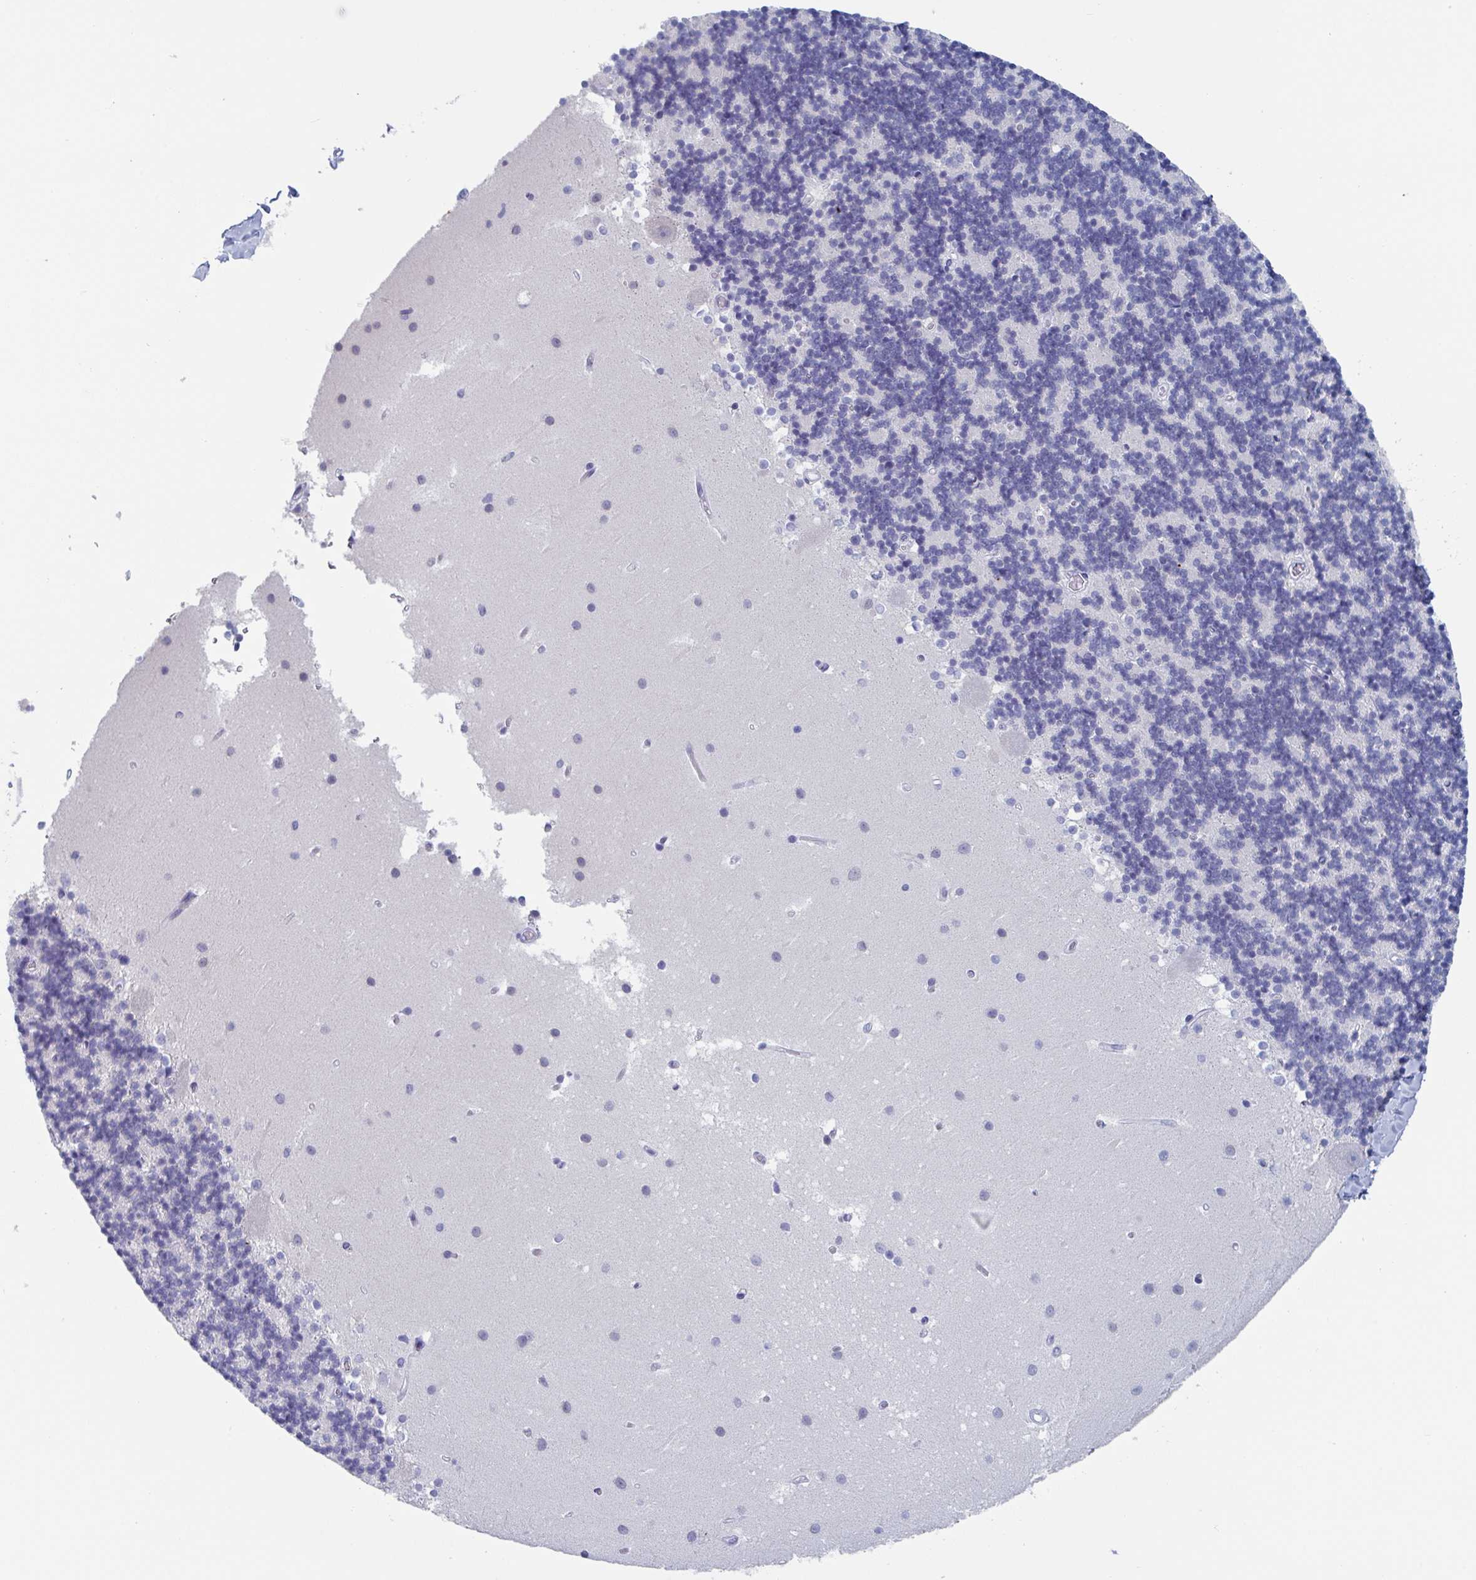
{"staining": {"intensity": "negative", "quantity": "none", "location": "none"}, "tissue": "cerebellum", "cell_type": "Cells in granular layer", "image_type": "normal", "snomed": [{"axis": "morphology", "description": "Normal tissue, NOS"}, {"axis": "topography", "description": "Cerebellum"}], "caption": "Cerebellum stained for a protein using immunohistochemistry (IHC) displays no positivity cells in granular layer.", "gene": "NT5C3B", "patient": {"sex": "male", "age": 54}}